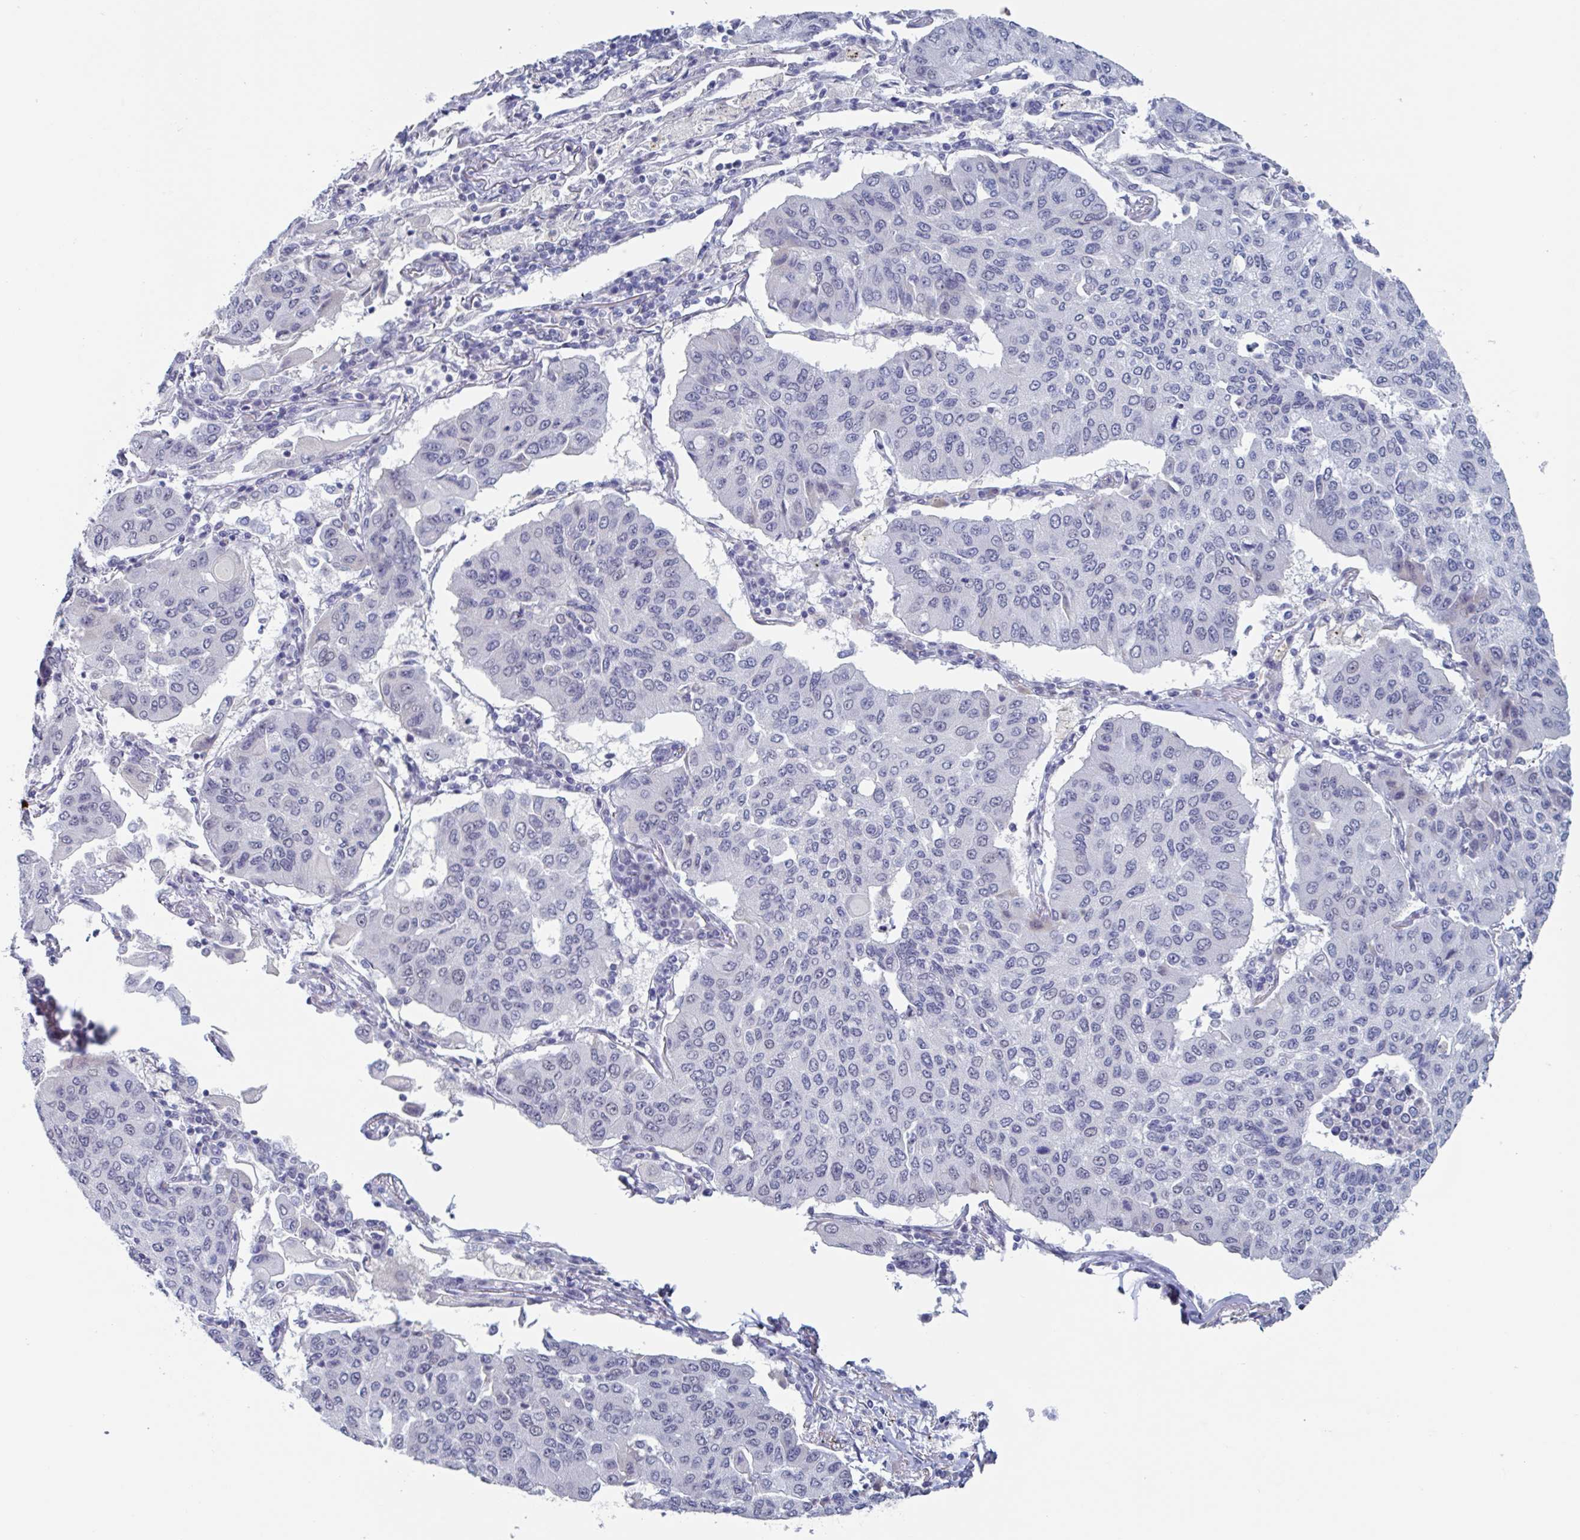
{"staining": {"intensity": "negative", "quantity": "none", "location": "none"}, "tissue": "lung cancer", "cell_type": "Tumor cells", "image_type": "cancer", "snomed": [{"axis": "morphology", "description": "Squamous cell carcinoma, NOS"}, {"axis": "topography", "description": "Lung"}], "caption": "Lung cancer (squamous cell carcinoma) was stained to show a protein in brown. There is no significant positivity in tumor cells.", "gene": "KDM4D", "patient": {"sex": "male", "age": 74}}